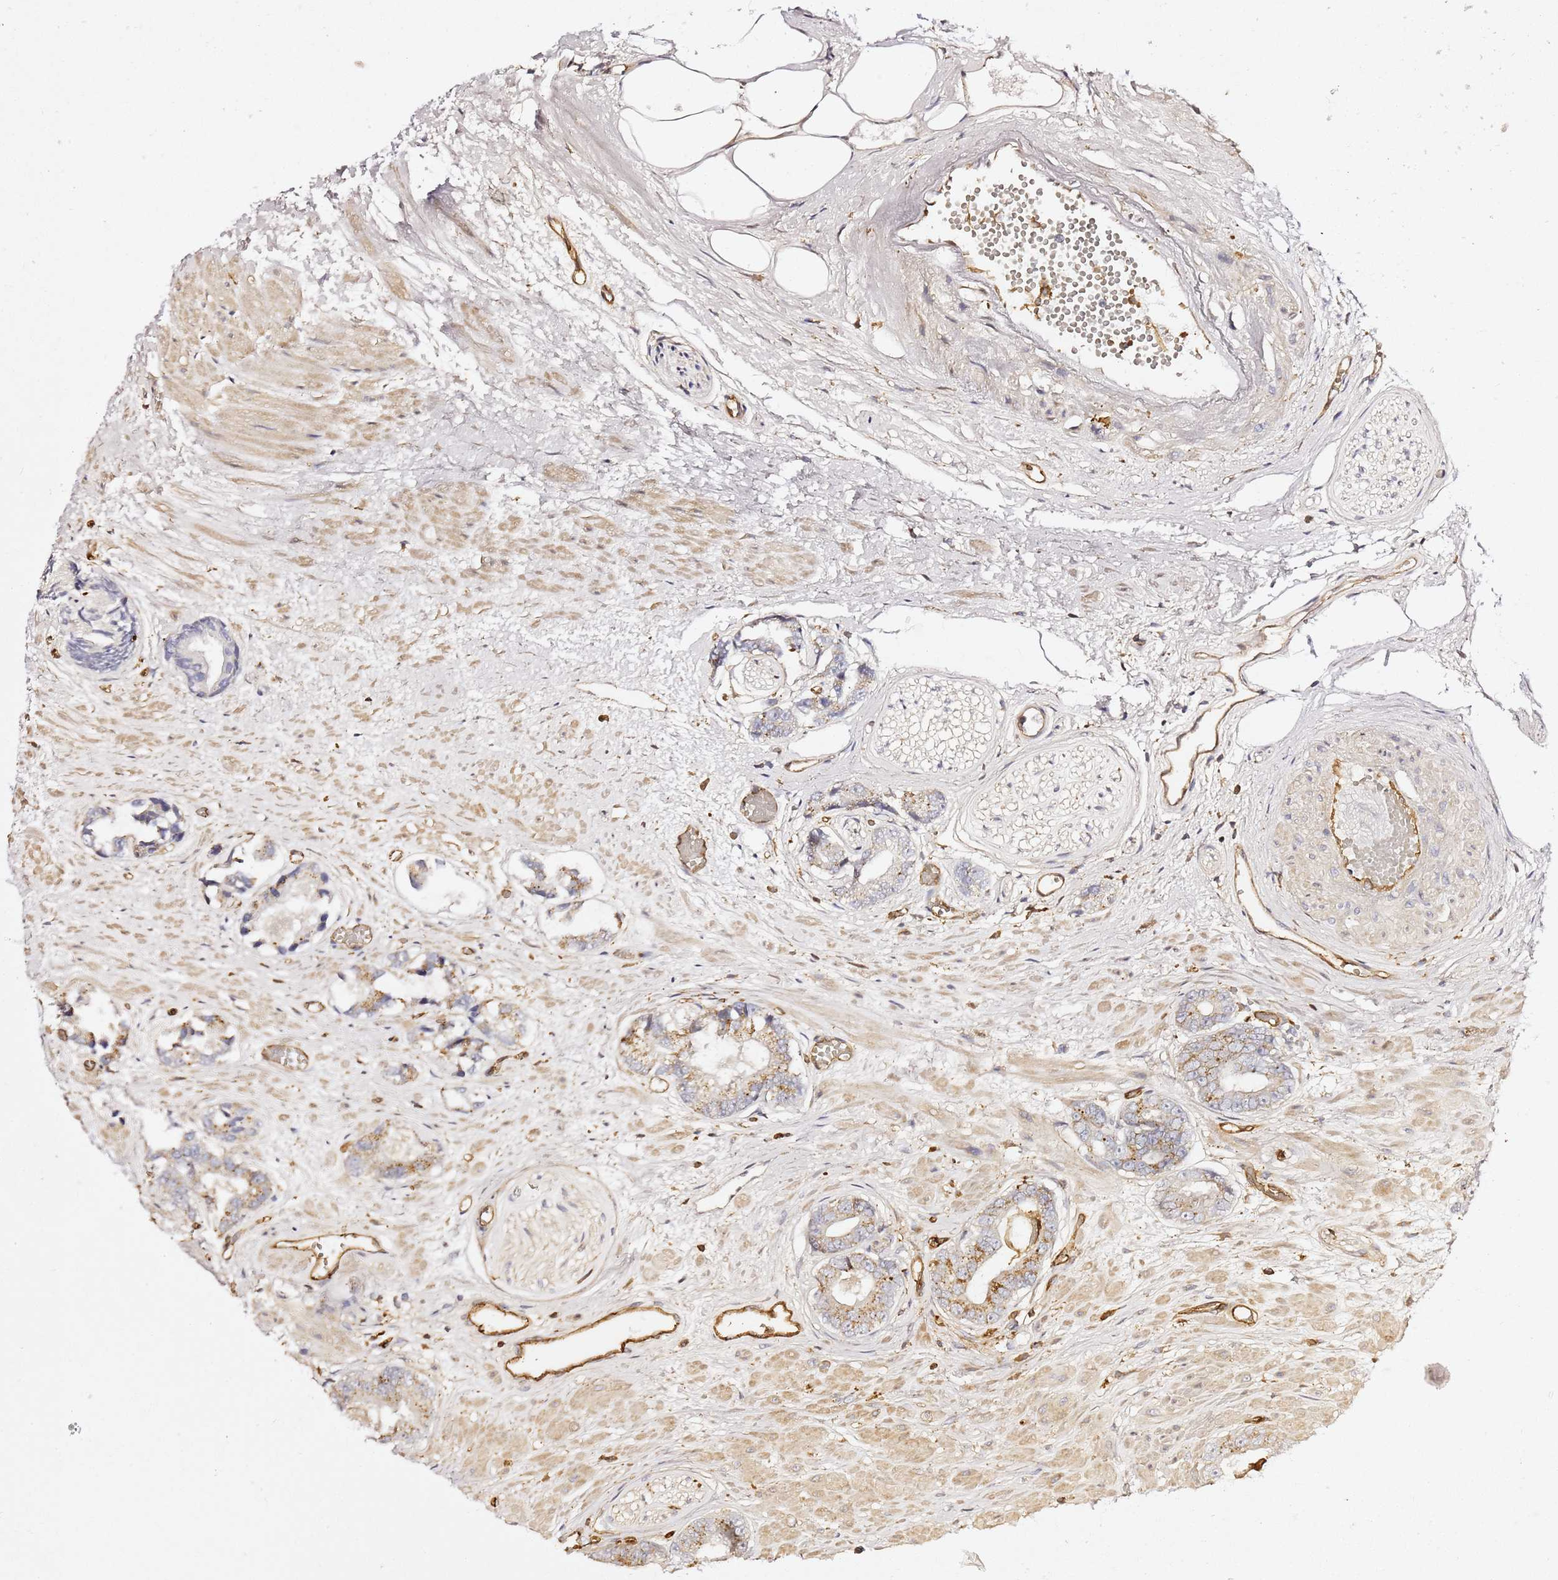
{"staining": {"intensity": "moderate", "quantity": "25%-75%", "location": "cytoplasmic/membranous"}, "tissue": "prostate cancer", "cell_type": "Tumor cells", "image_type": "cancer", "snomed": [{"axis": "morphology", "description": "Adenocarcinoma, Low grade"}, {"axis": "topography", "description": "Prostate"}], "caption": "Low-grade adenocarcinoma (prostate) stained with immunohistochemistry (IHC) displays moderate cytoplasmic/membranous positivity in about 25%-75% of tumor cells.", "gene": "ZBTB8OS", "patient": {"sex": "male", "age": 64}}